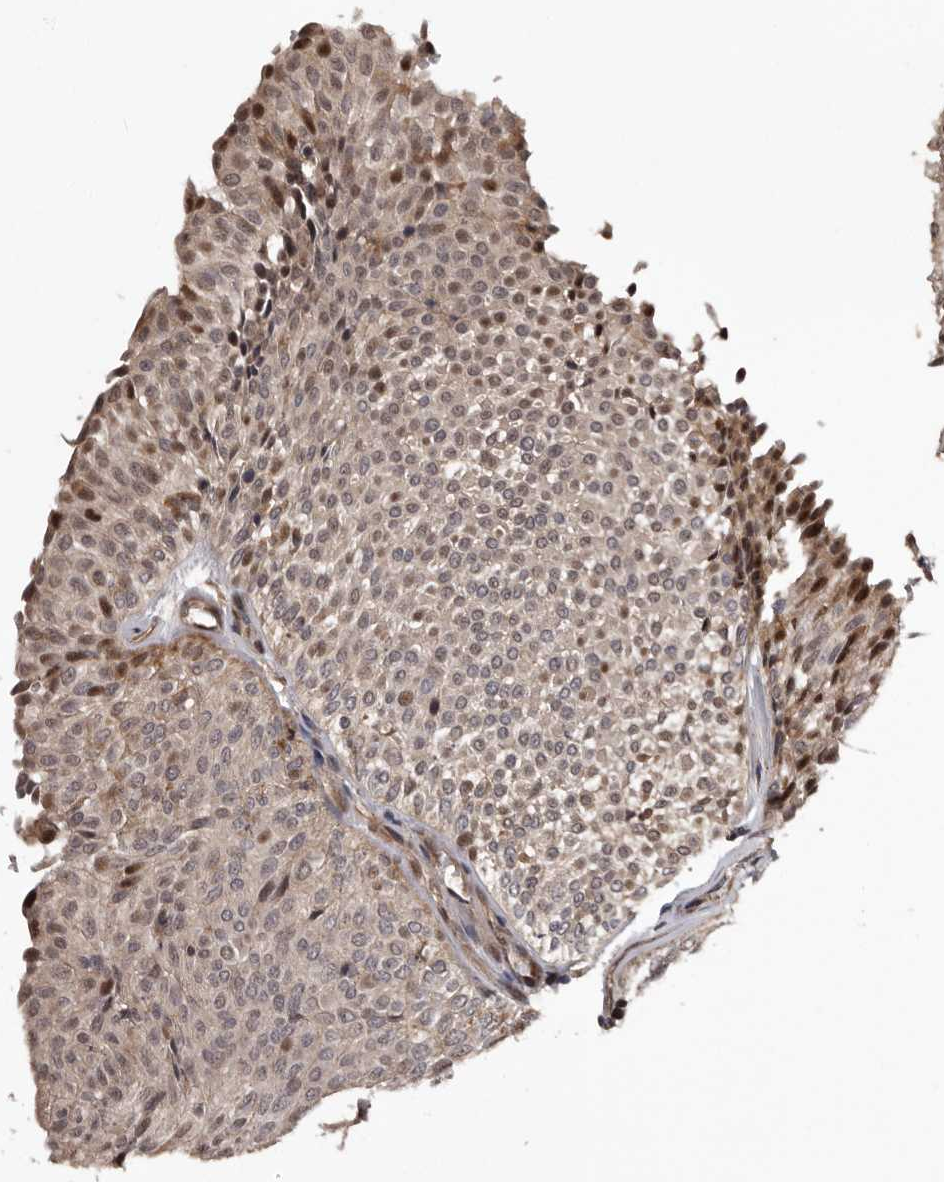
{"staining": {"intensity": "moderate", "quantity": "<25%", "location": "nuclear"}, "tissue": "urothelial cancer", "cell_type": "Tumor cells", "image_type": "cancer", "snomed": [{"axis": "morphology", "description": "Urothelial carcinoma, Low grade"}, {"axis": "topography", "description": "Urinary bladder"}], "caption": "Protein staining demonstrates moderate nuclear staining in approximately <25% of tumor cells in urothelial cancer. (DAB (3,3'-diaminobenzidine) = brown stain, brightfield microscopy at high magnification).", "gene": "SERTAD4", "patient": {"sex": "male", "age": 78}}